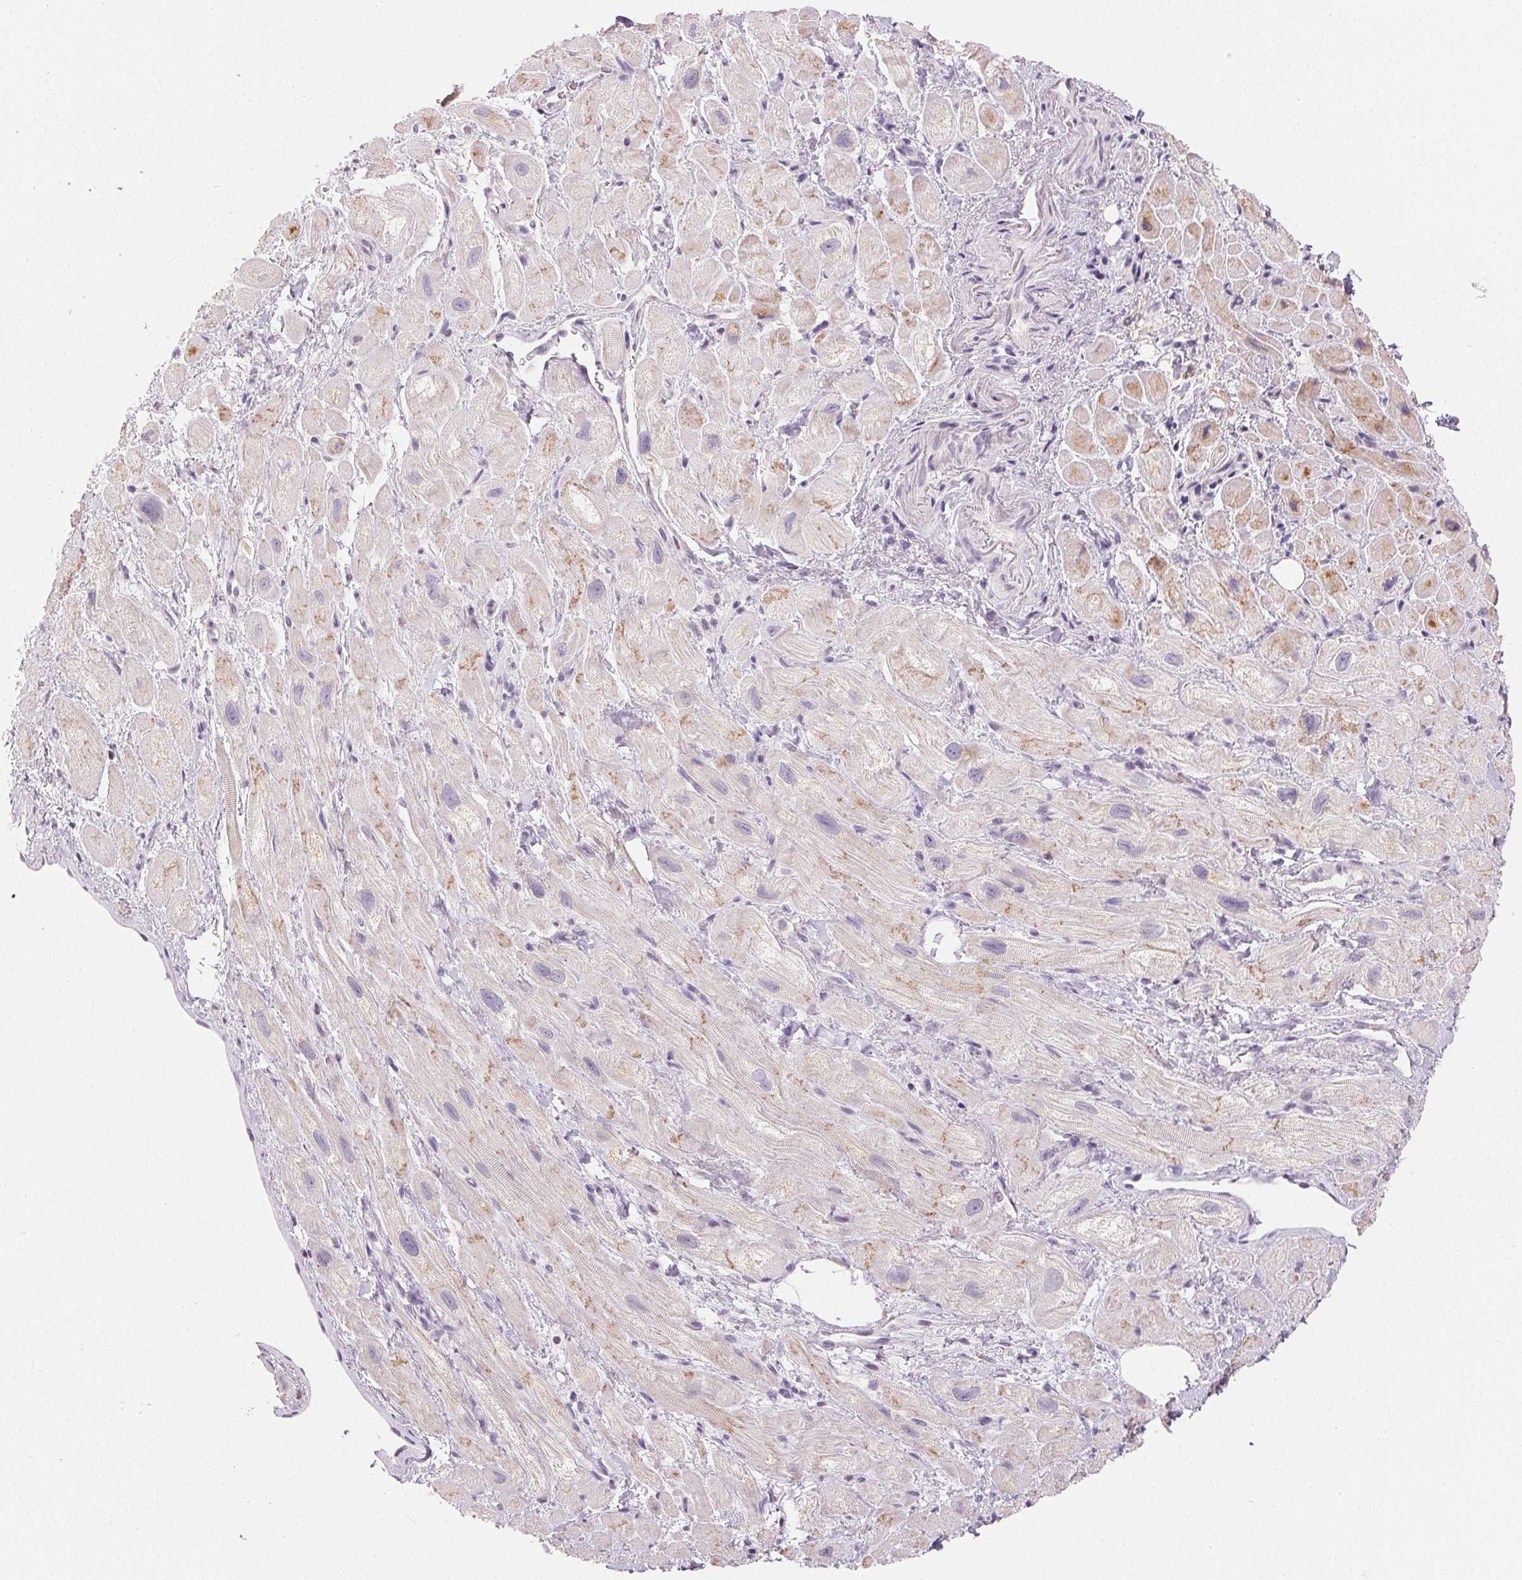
{"staining": {"intensity": "weak", "quantity": "25%-75%", "location": "cytoplasmic/membranous"}, "tissue": "heart muscle", "cell_type": "Cardiomyocytes", "image_type": "normal", "snomed": [{"axis": "morphology", "description": "Normal tissue, NOS"}, {"axis": "topography", "description": "Heart"}], "caption": "This micrograph reveals IHC staining of normal heart muscle, with low weak cytoplasmic/membranous expression in approximately 25%-75% of cardiomyocytes.", "gene": "SFTPD", "patient": {"sex": "female", "age": 69}}